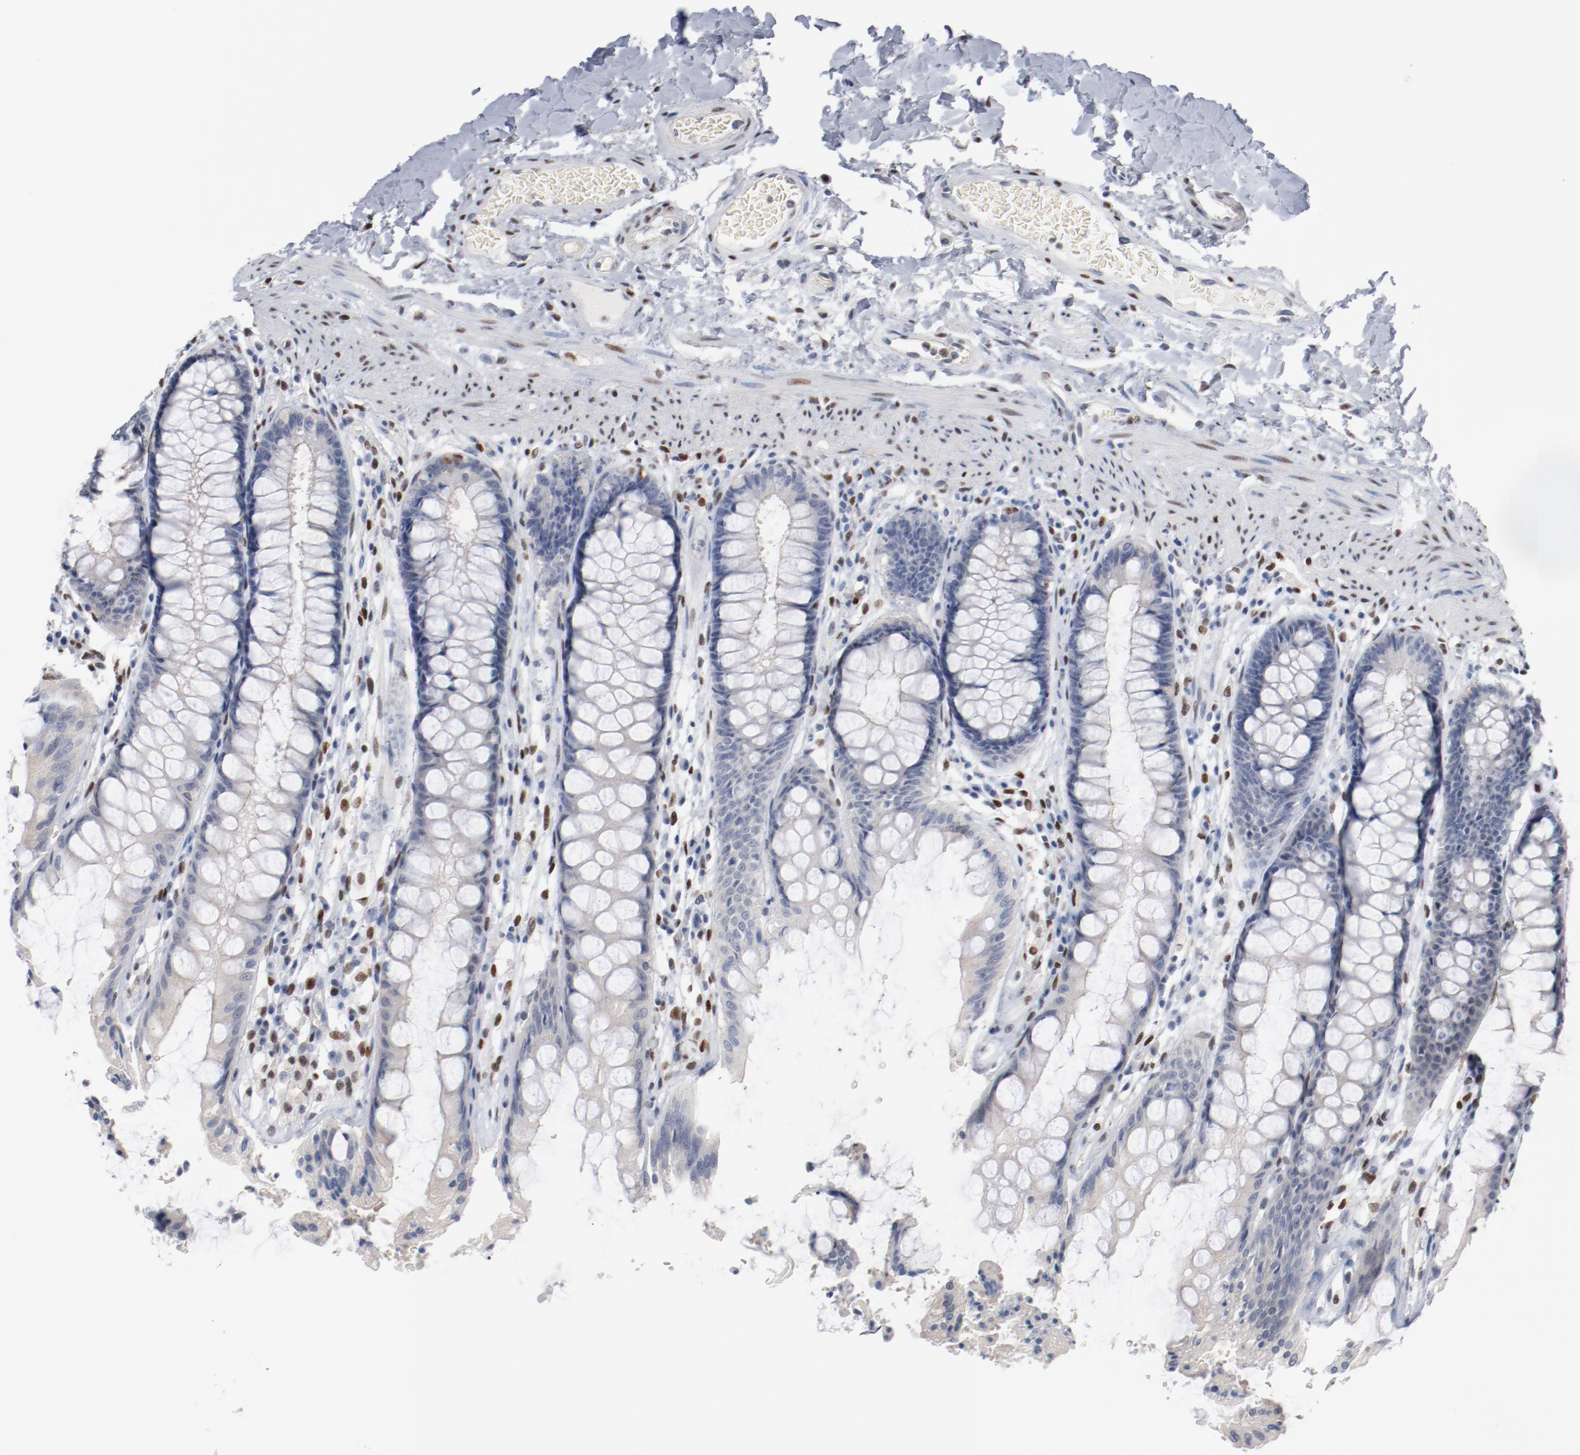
{"staining": {"intensity": "negative", "quantity": "none", "location": "none"}, "tissue": "rectum", "cell_type": "Glandular cells", "image_type": "normal", "snomed": [{"axis": "morphology", "description": "Normal tissue, NOS"}, {"axis": "topography", "description": "Rectum"}], "caption": "Rectum stained for a protein using immunohistochemistry shows no staining glandular cells.", "gene": "ZEB2", "patient": {"sex": "female", "age": 46}}